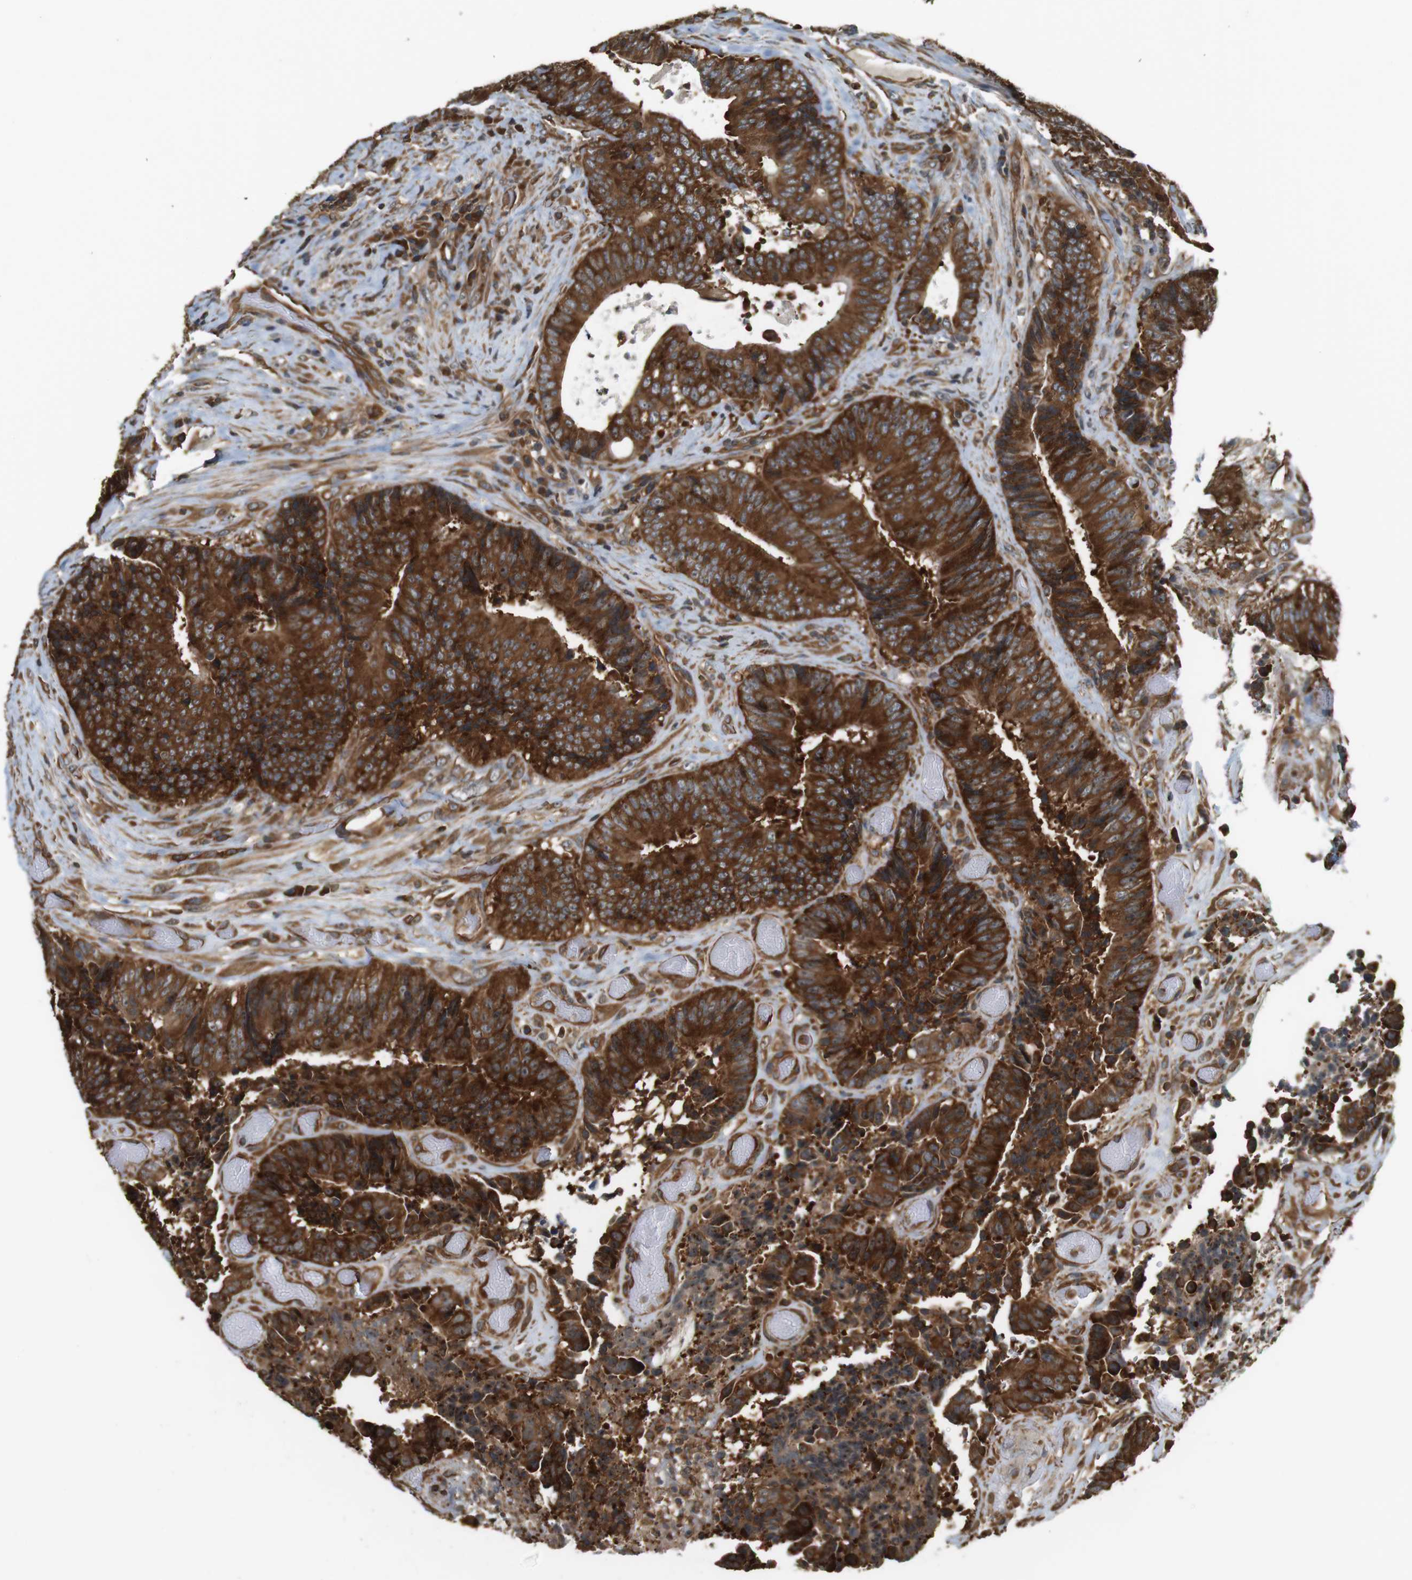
{"staining": {"intensity": "strong", "quantity": ">75%", "location": "cytoplasmic/membranous"}, "tissue": "colorectal cancer", "cell_type": "Tumor cells", "image_type": "cancer", "snomed": [{"axis": "morphology", "description": "Adenocarcinoma, NOS"}, {"axis": "topography", "description": "Rectum"}], "caption": "Protein staining of colorectal cancer tissue reveals strong cytoplasmic/membranous staining in approximately >75% of tumor cells.", "gene": "PA2G4", "patient": {"sex": "male", "age": 72}}